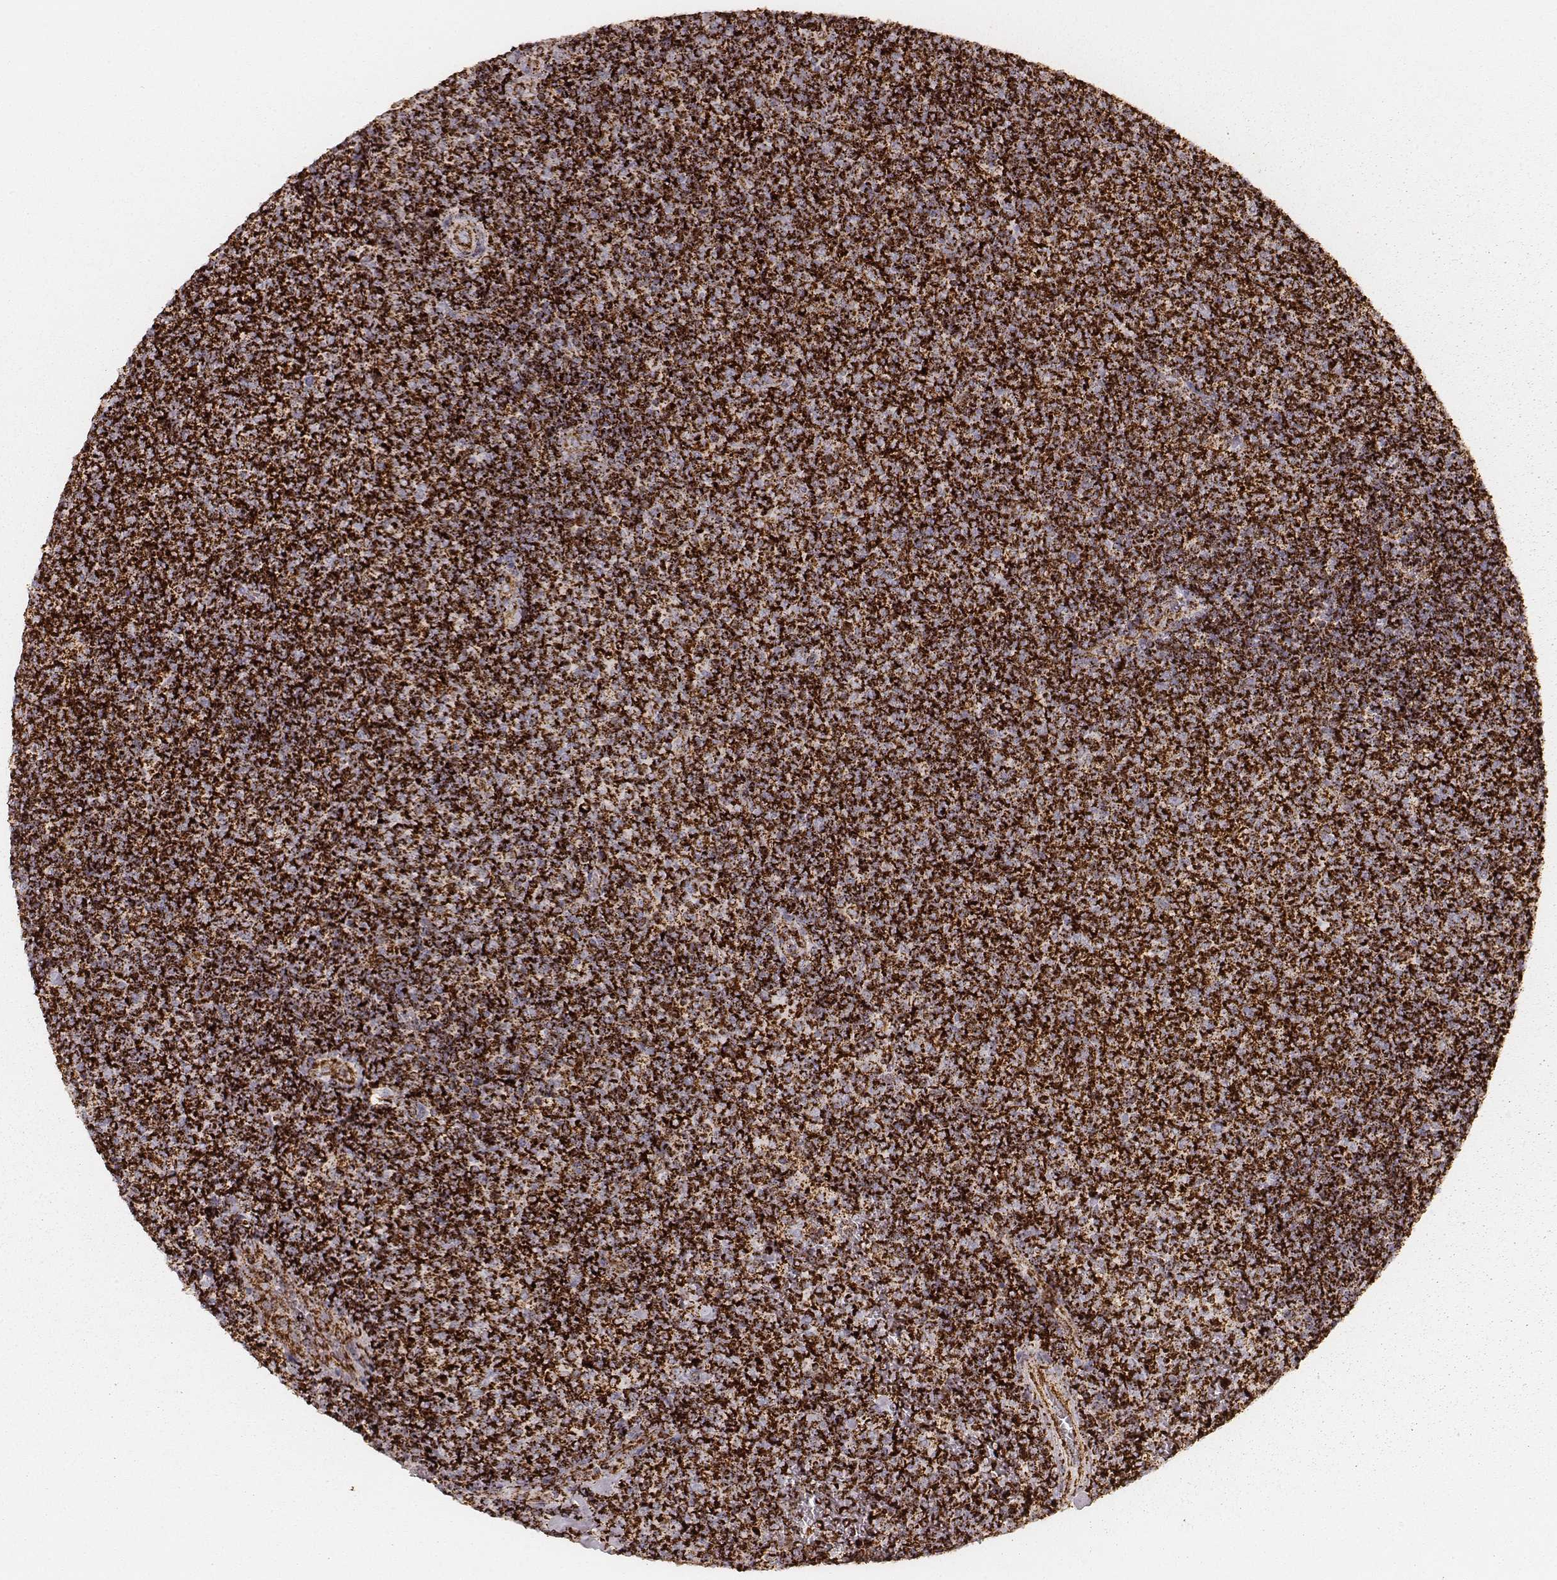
{"staining": {"intensity": "strong", "quantity": ">75%", "location": "cytoplasmic/membranous"}, "tissue": "lymphoma", "cell_type": "Tumor cells", "image_type": "cancer", "snomed": [{"axis": "morphology", "description": "Malignant lymphoma, non-Hodgkin's type, Low grade"}, {"axis": "topography", "description": "Lymph node"}], "caption": "Lymphoma stained for a protein shows strong cytoplasmic/membranous positivity in tumor cells. (IHC, brightfield microscopy, high magnification).", "gene": "CS", "patient": {"sex": "male", "age": 52}}